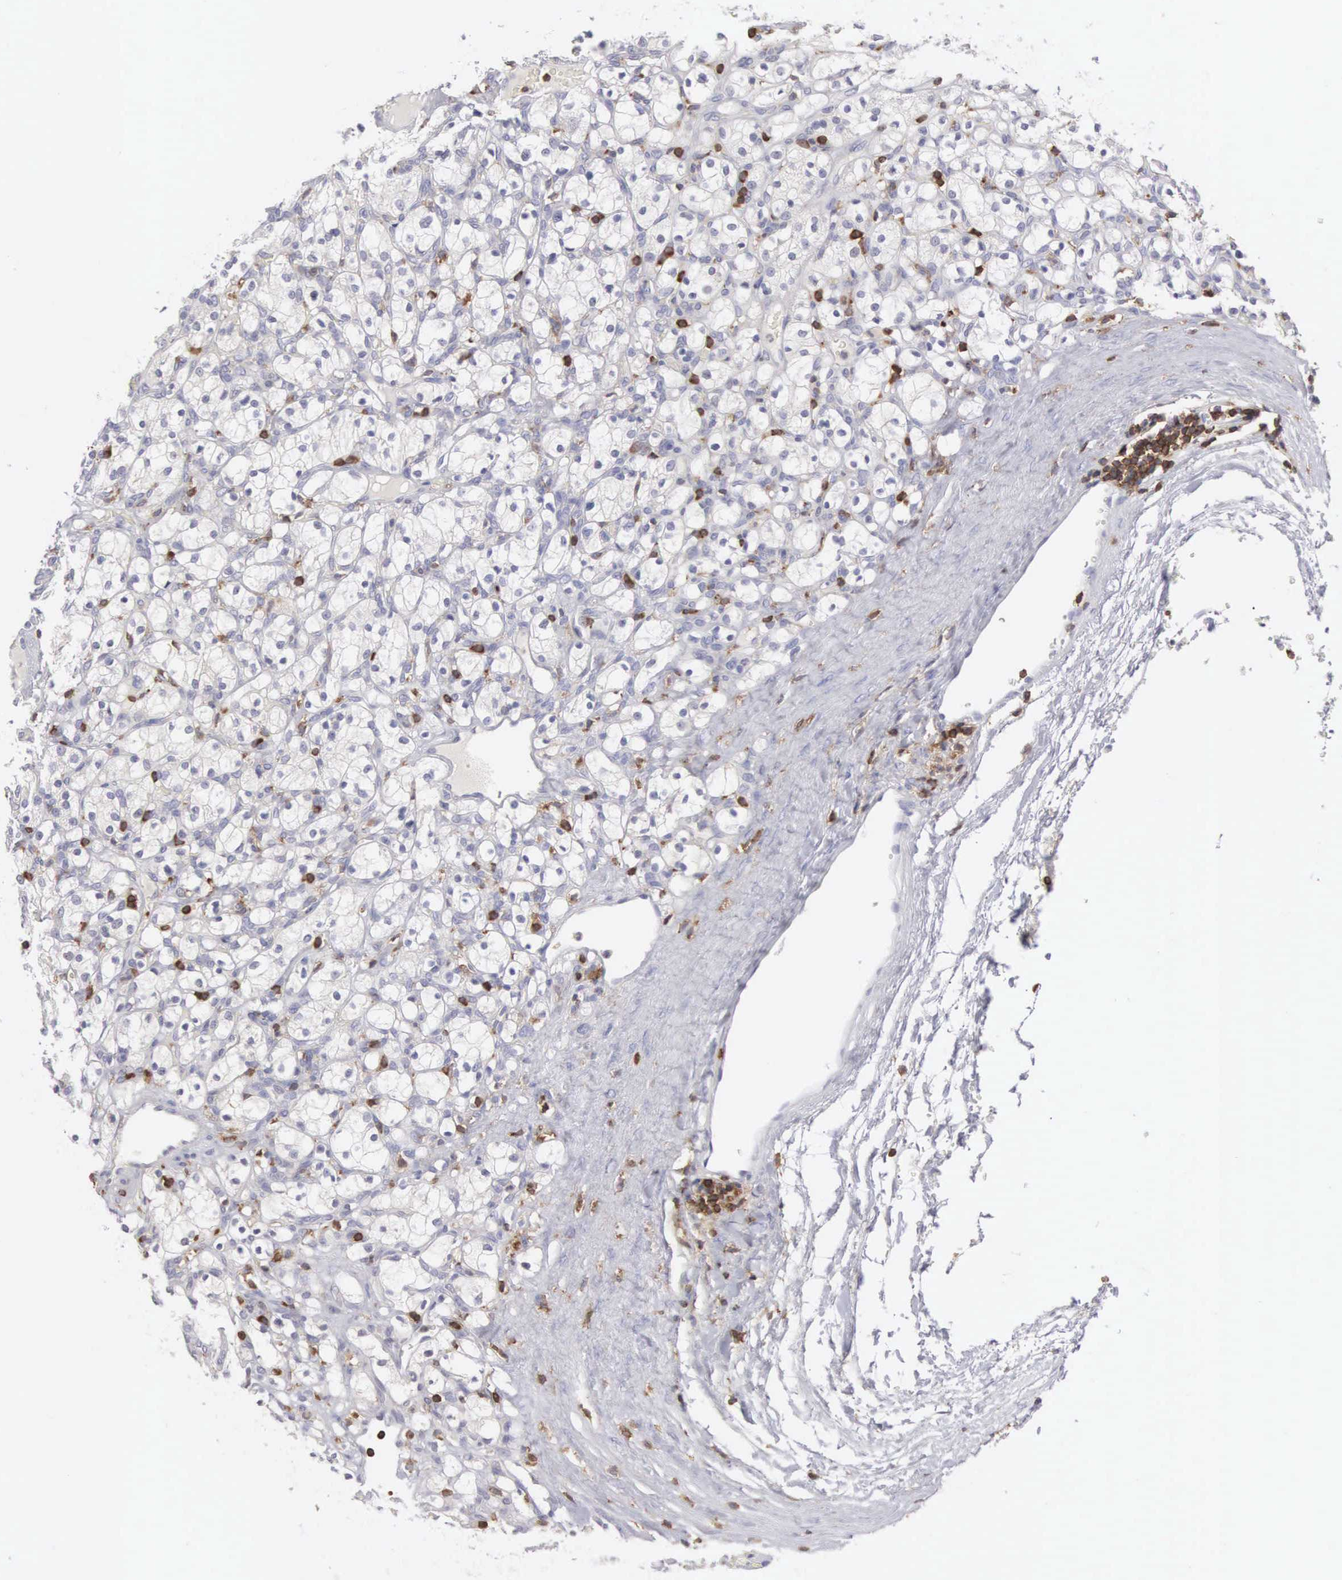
{"staining": {"intensity": "negative", "quantity": "none", "location": "none"}, "tissue": "renal cancer", "cell_type": "Tumor cells", "image_type": "cancer", "snomed": [{"axis": "morphology", "description": "Adenocarcinoma, NOS"}, {"axis": "topography", "description": "Kidney"}], "caption": "A high-resolution photomicrograph shows immunohistochemistry (IHC) staining of renal adenocarcinoma, which shows no significant expression in tumor cells. The staining was performed using DAB to visualize the protein expression in brown, while the nuclei were stained in blue with hematoxylin (Magnification: 20x).", "gene": "SH3BP1", "patient": {"sex": "female", "age": 83}}